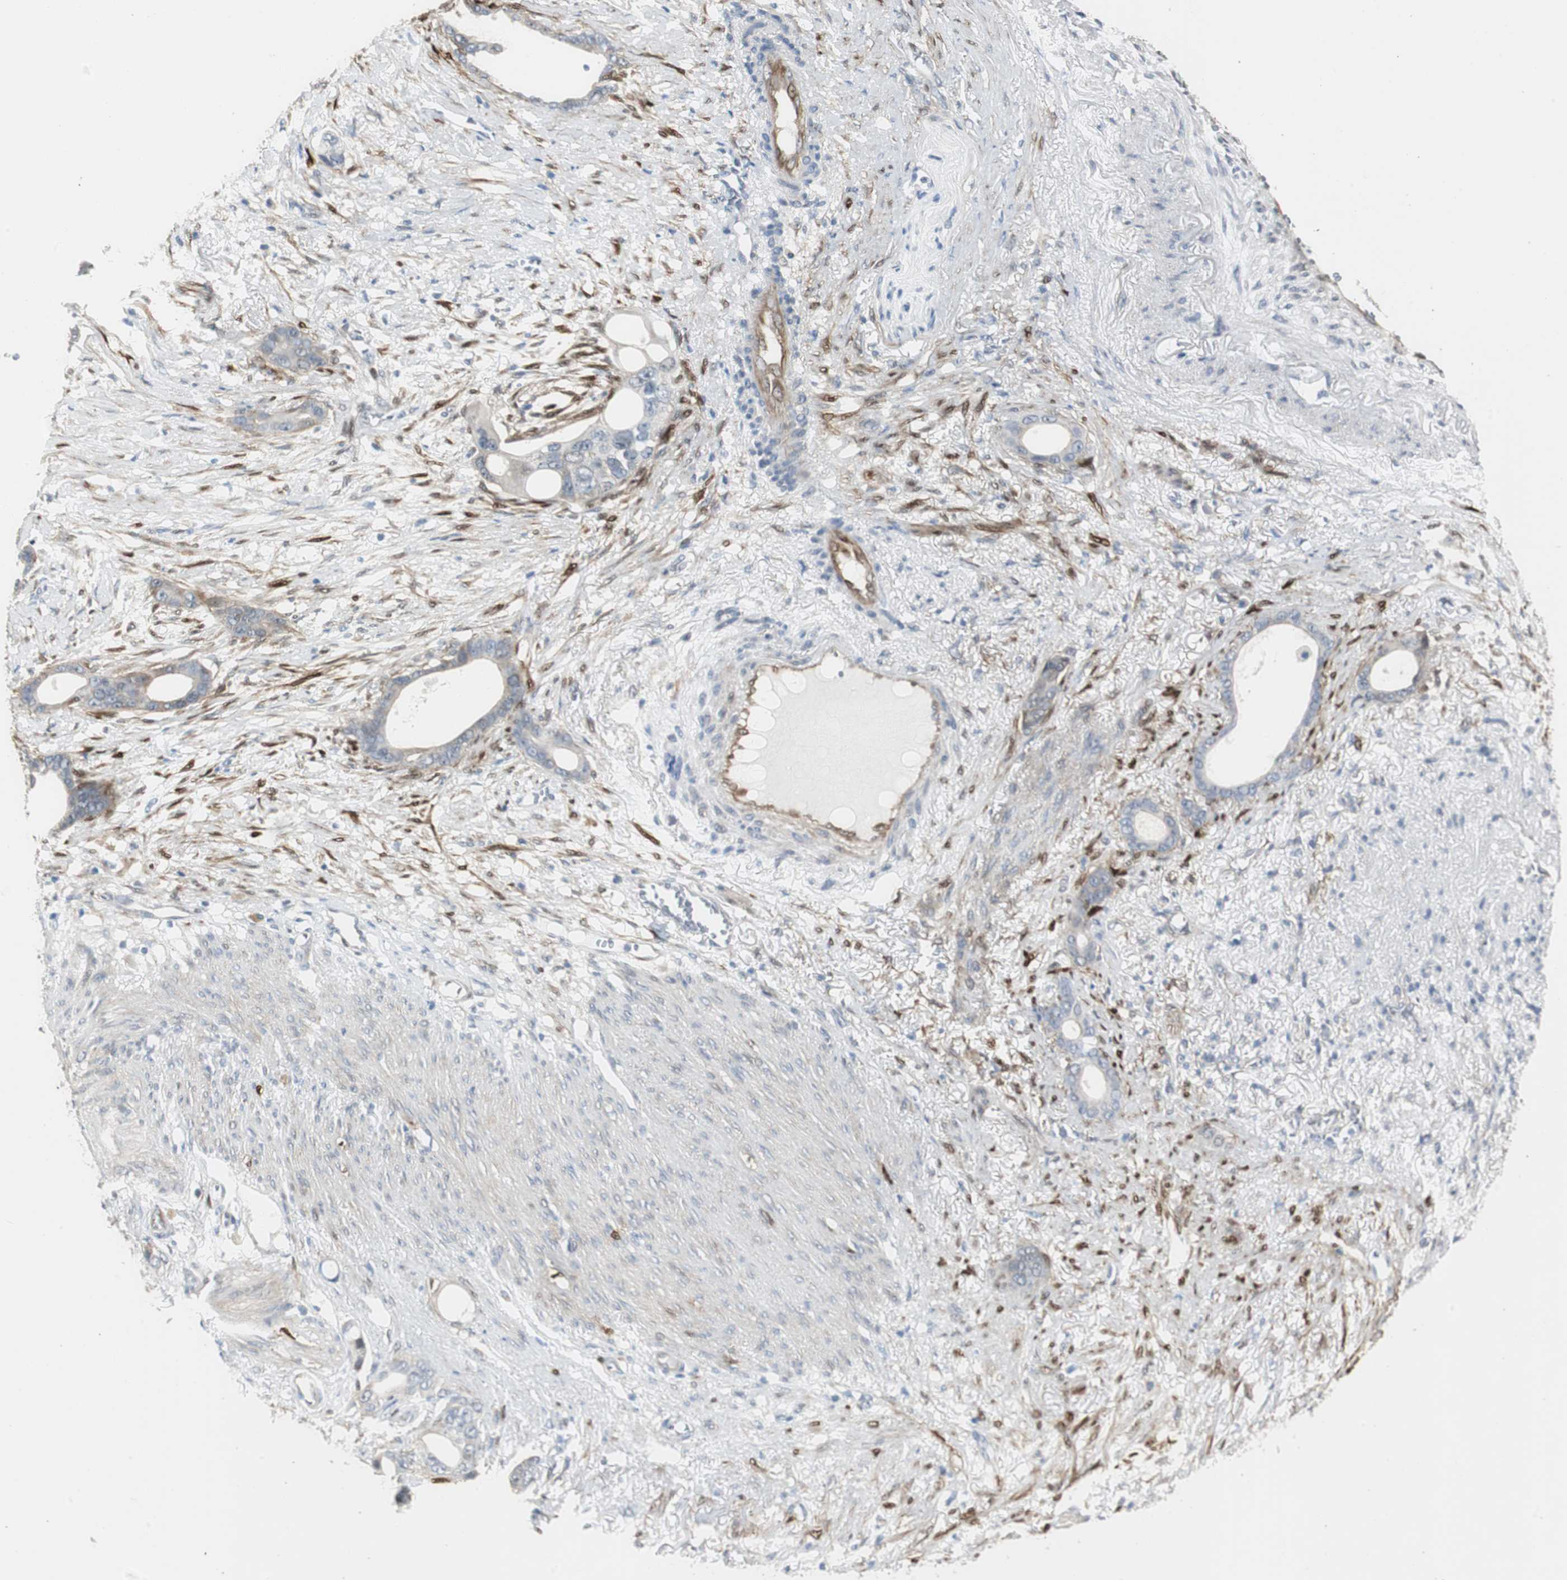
{"staining": {"intensity": "weak", "quantity": "<25%", "location": "cytoplasmic/membranous"}, "tissue": "stomach cancer", "cell_type": "Tumor cells", "image_type": "cancer", "snomed": [{"axis": "morphology", "description": "Adenocarcinoma, NOS"}, {"axis": "topography", "description": "Stomach"}], "caption": "Adenocarcinoma (stomach) was stained to show a protein in brown. There is no significant expression in tumor cells. (DAB IHC, high magnification).", "gene": "FHL2", "patient": {"sex": "female", "age": 75}}